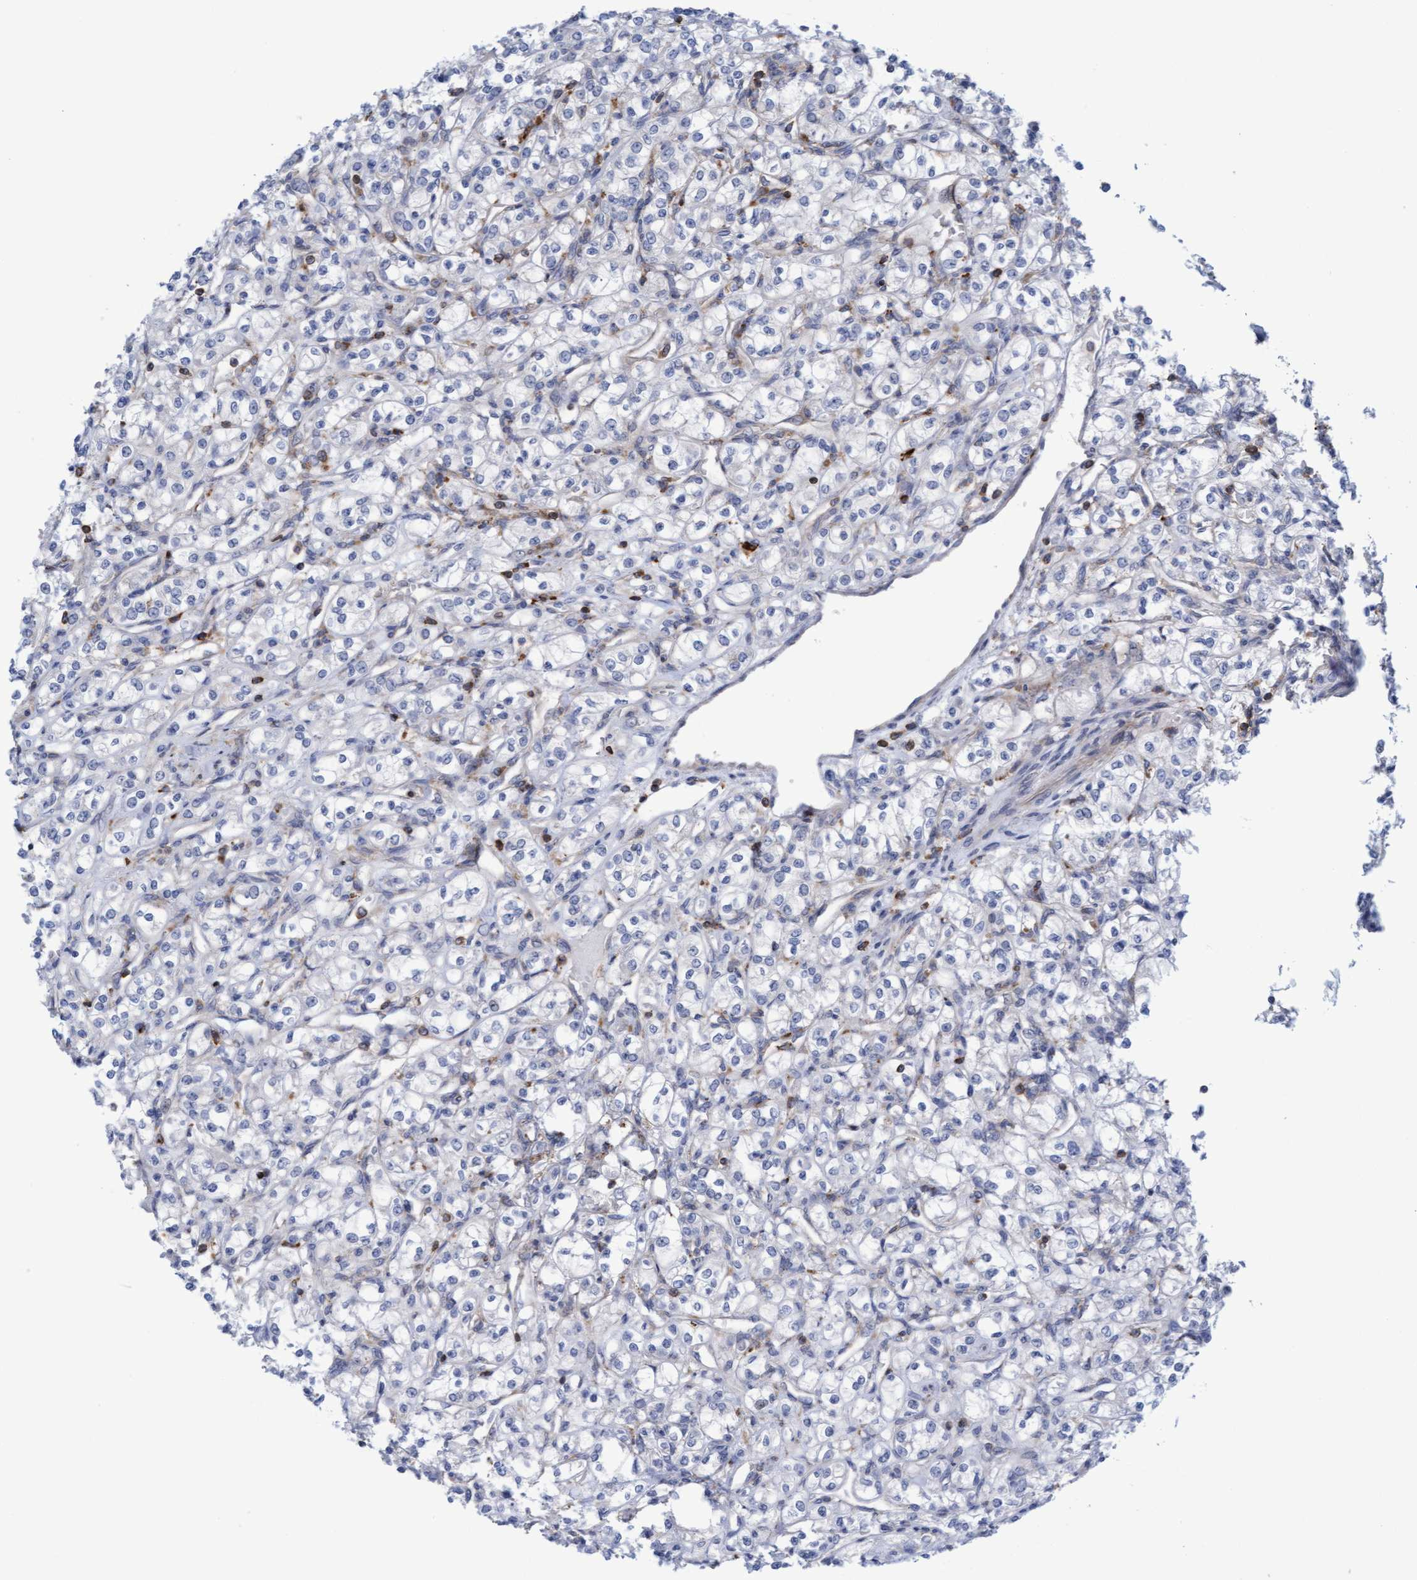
{"staining": {"intensity": "negative", "quantity": "none", "location": "none"}, "tissue": "renal cancer", "cell_type": "Tumor cells", "image_type": "cancer", "snomed": [{"axis": "morphology", "description": "Adenocarcinoma, NOS"}, {"axis": "topography", "description": "Kidney"}], "caption": "This is an IHC histopathology image of renal adenocarcinoma. There is no positivity in tumor cells.", "gene": "FNBP1", "patient": {"sex": "male", "age": 77}}